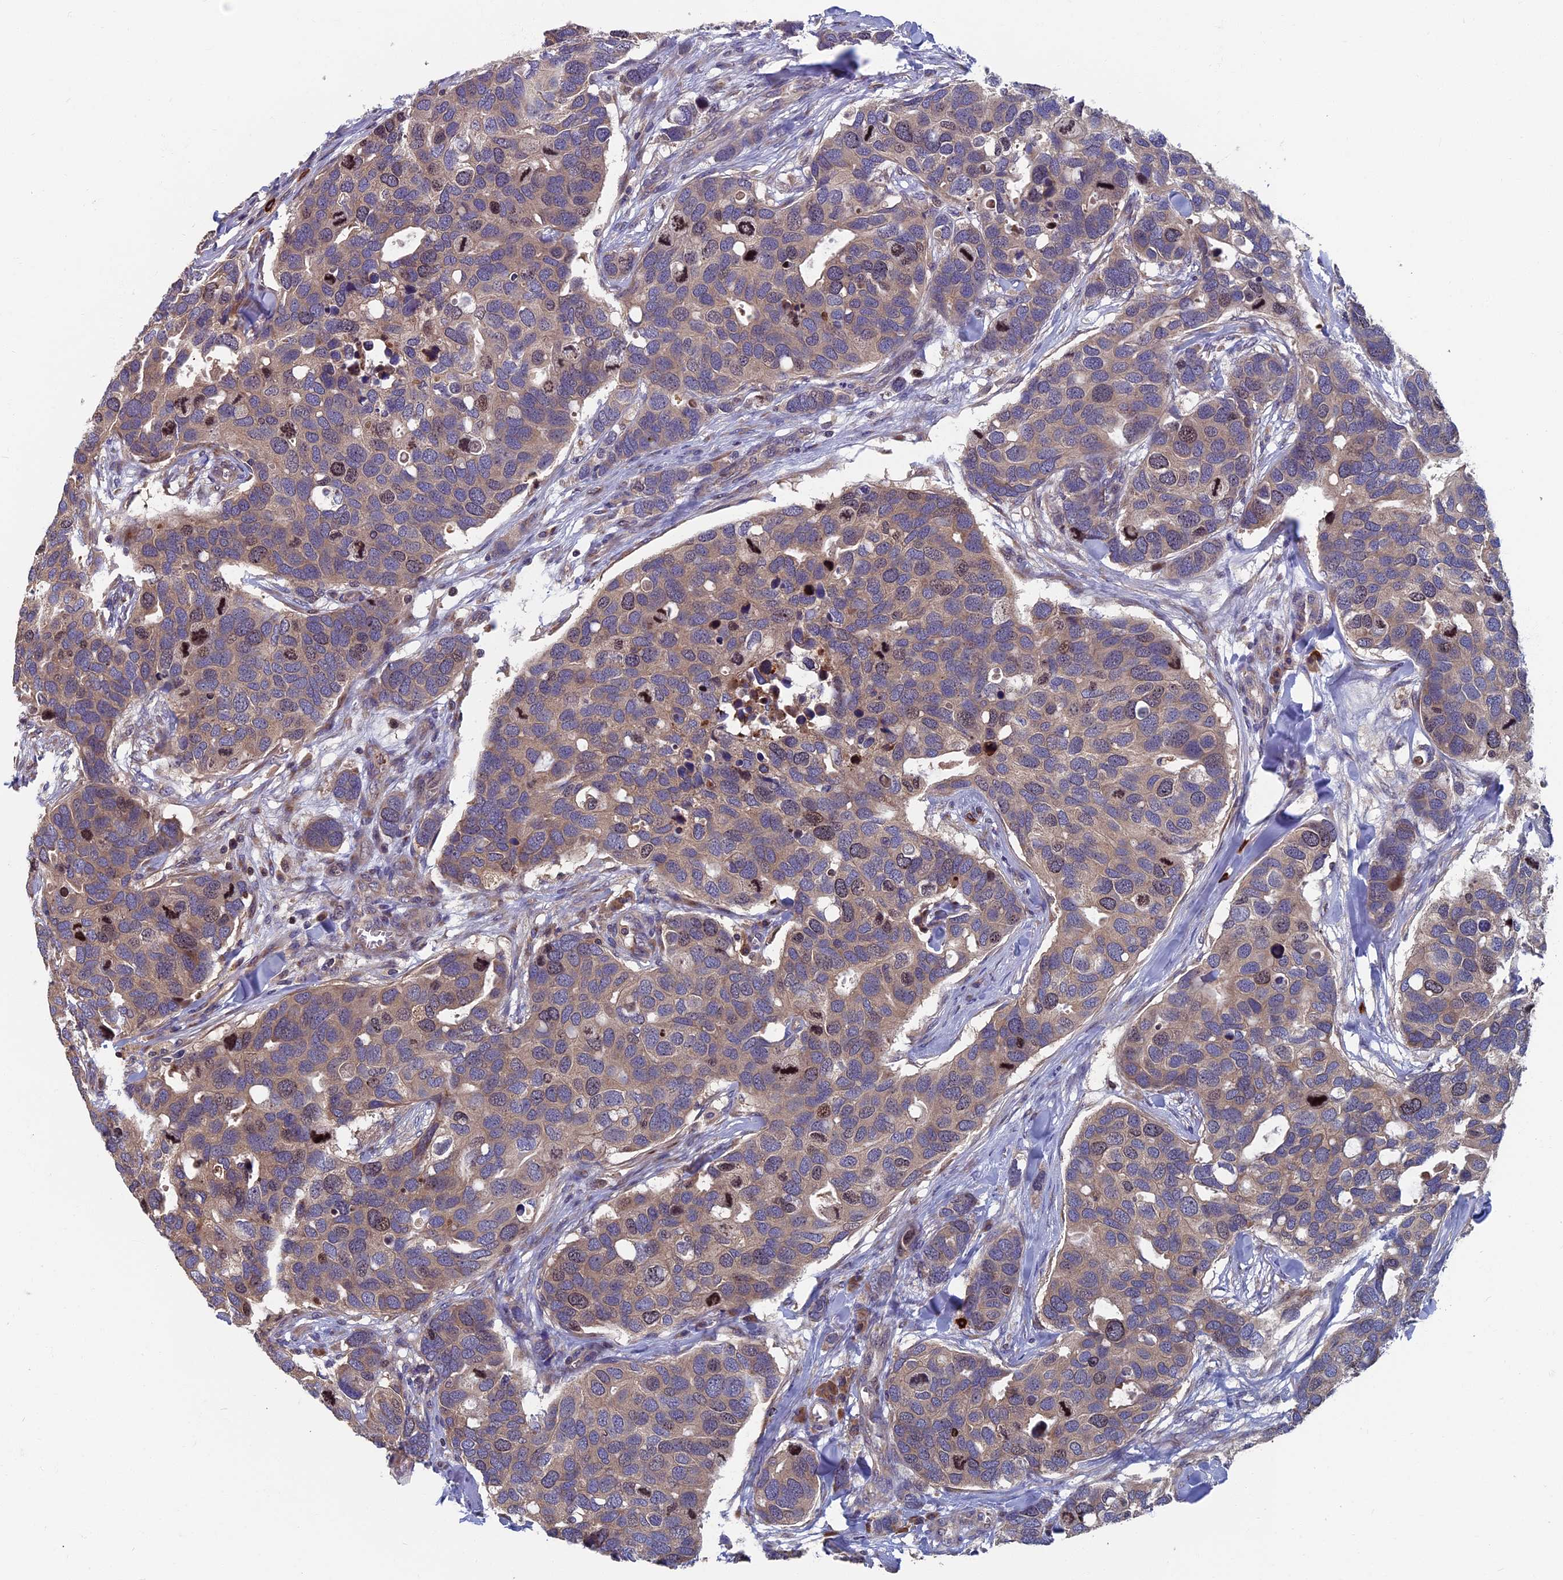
{"staining": {"intensity": "weak", "quantity": ">75%", "location": "cytoplasmic/membranous,nuclear"}, "tissue": "breast cancer", "cell_type": "Tumor cells", "image_type": "cancer", "snomed": [{"axis": "morphology", "description": "Duct carcinoma"}, {"axis": "topography", "description": "Breast"}], "caption": "This micrograph shows breast intraductal carcinoma stained with immunohistochemistry (IHC) to label a protein in brown. The cytoplasmic/membranous and nuclear of tumor cells show weak positivity for the protein. Nuclei are counter-stained blue.", "gene": "TNK2", "patient": {"sex": "female", "age": 83}}